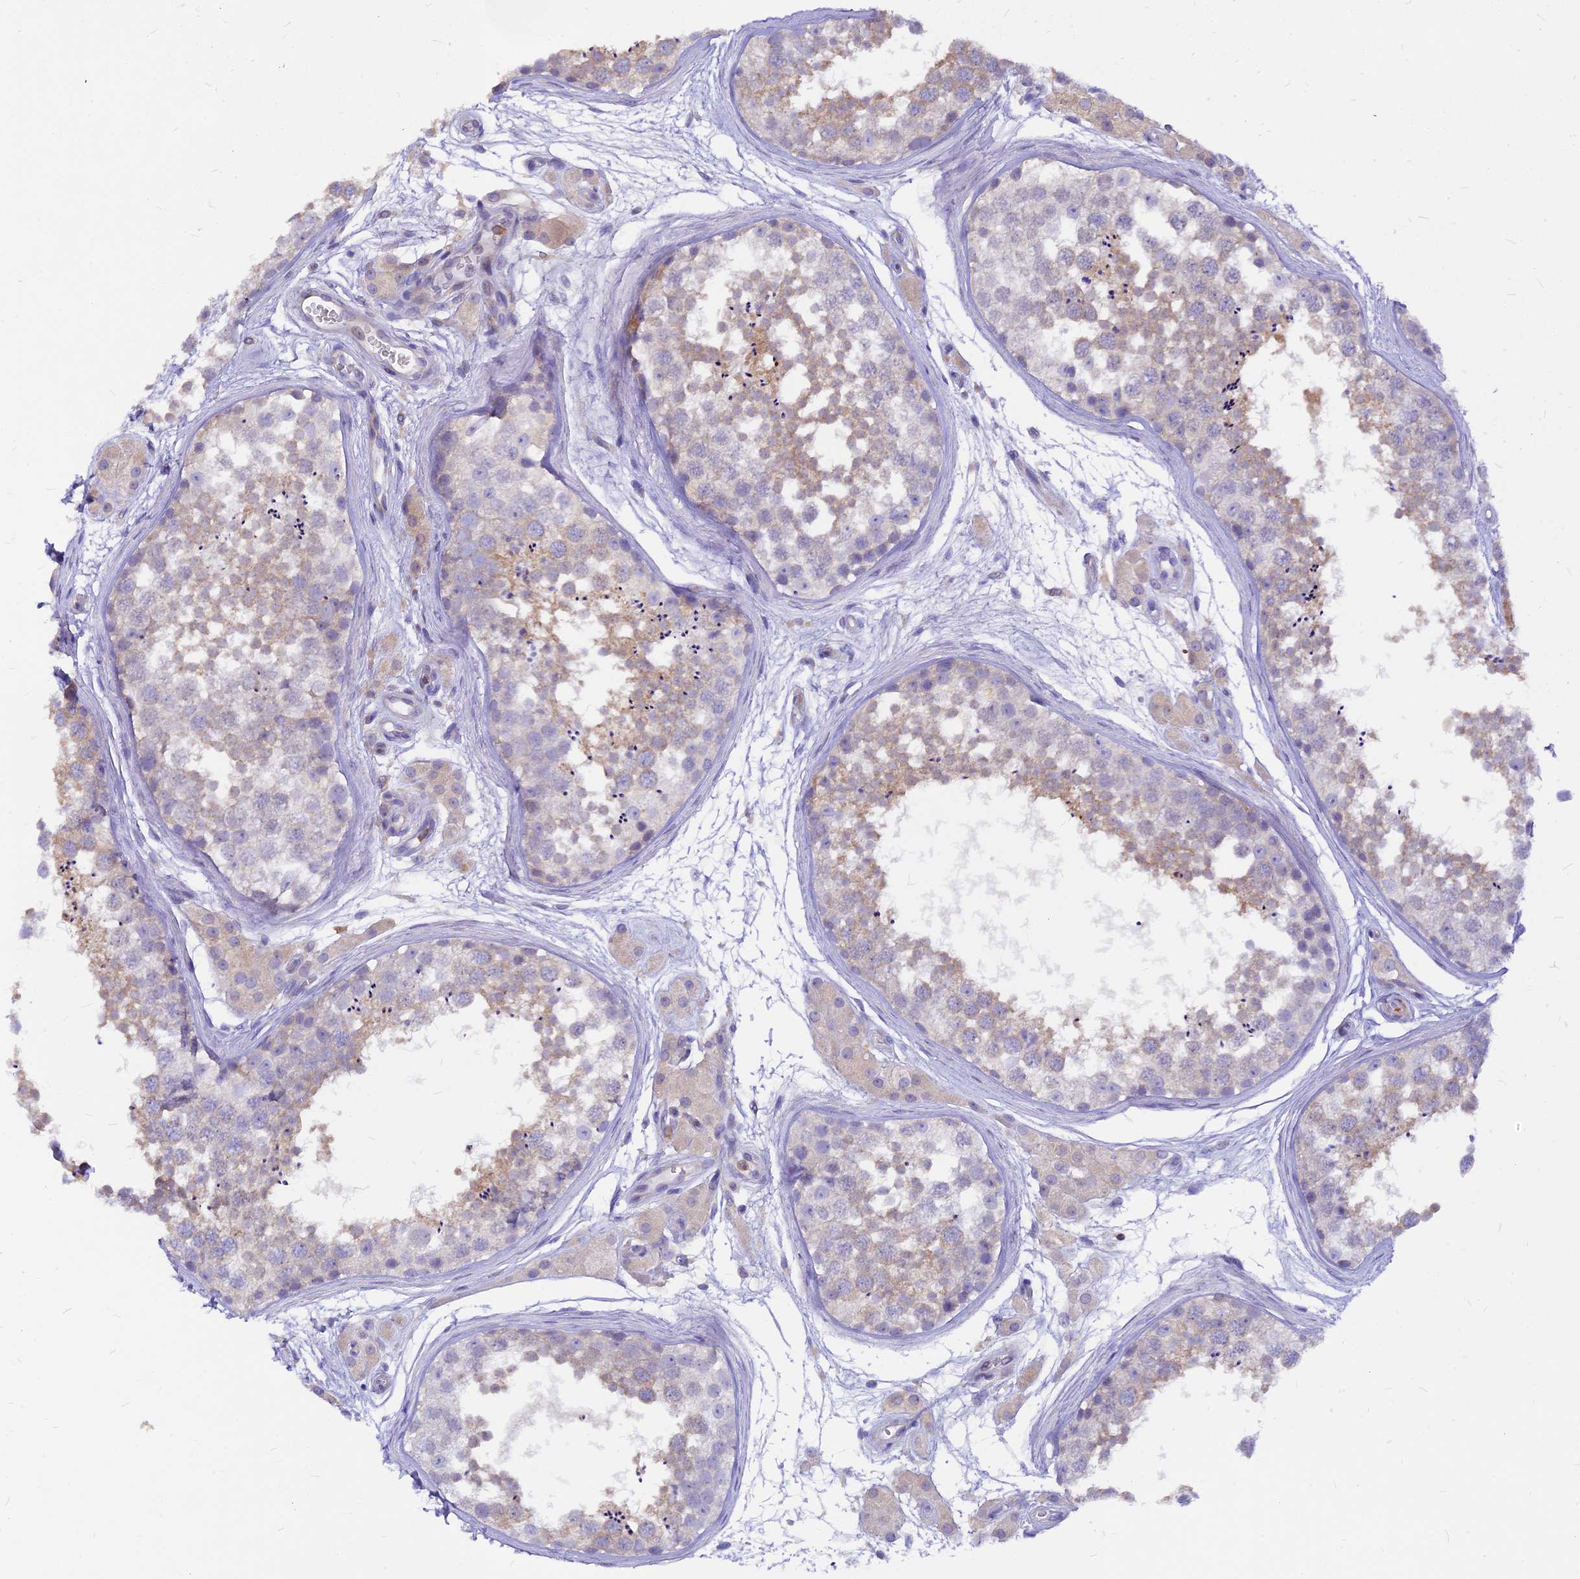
{"staining": {"intensity": "weak", "quantity": "<25%", "location": "cytoplasmic/membranous"}, "tissue": "testis", "cell_type": "Cells in seminiferous ducts", "image_type": "normal", "snomed": [{"axis": "morphology", "description": "Normal tissue, NOS"}, {"axis": "topography", "description": "Testis"}], "caption": "Micrograph shows no significant protein staining in cells in seminiferous ducts of benign testis.", "gene": "DENND2D", "patient": {"sex": "male", "age": 56}}